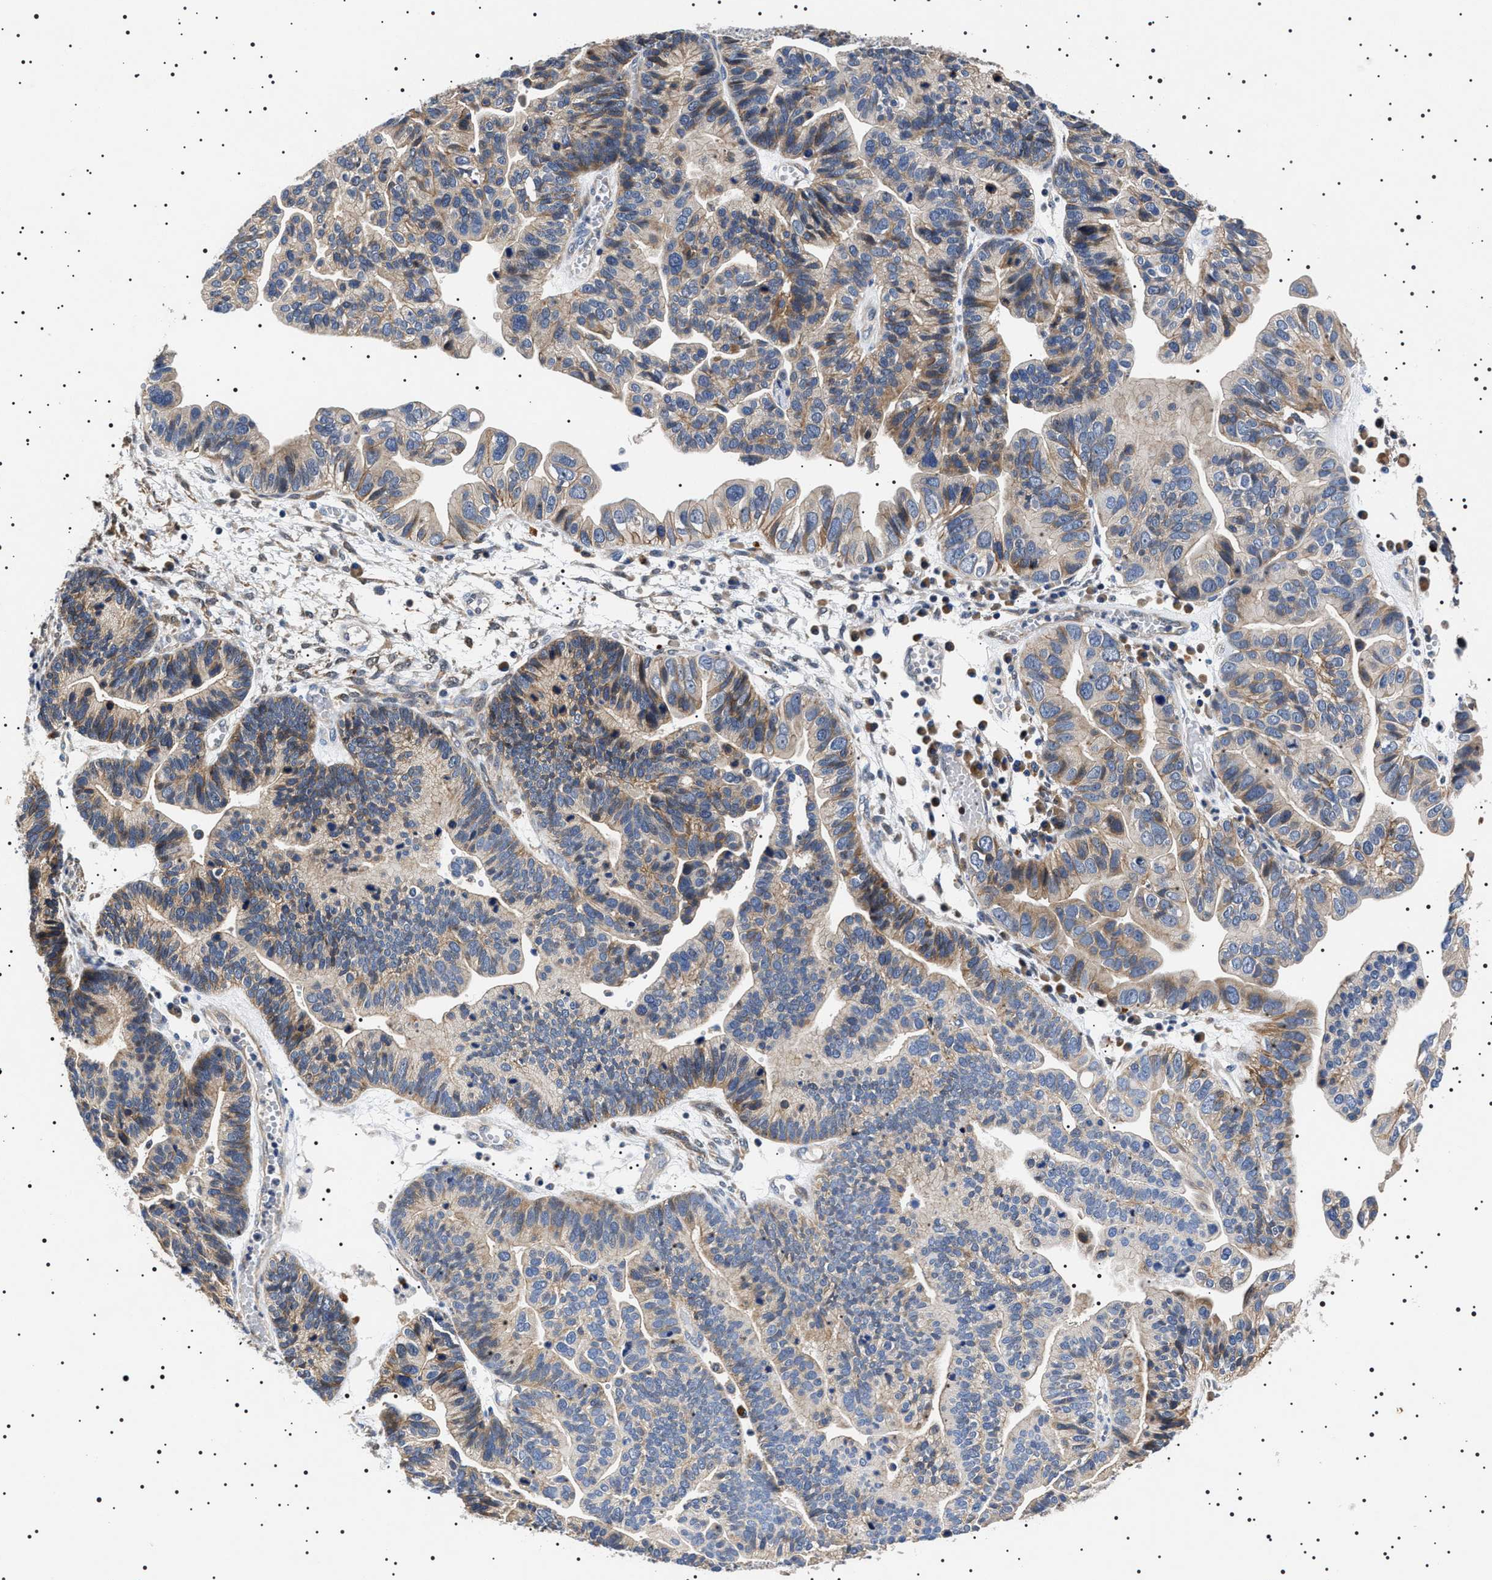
{"staining": {"intensity": "weak", "quantity": "25%-75%", "location": "cytoplasmic/membranous"}, "tissue": "ovarian cancer", "cell_type": "Tumor cells", "image_type": "cancer", "snomed": [{"axis": "morphology", "description": "Cystadenocarcinoma, serous, NOS"}, {"axis": "topography", "description": "Ovary"}], "caption": "The image reveals immunohistochemical staining of ovarian cancer. There is weak cytoplasmic/membranous staining is seen in approximately 25%-75% of tumor cells.", "gene": "SLC4A7", "patient": {"sex": "female", "age": 56}}